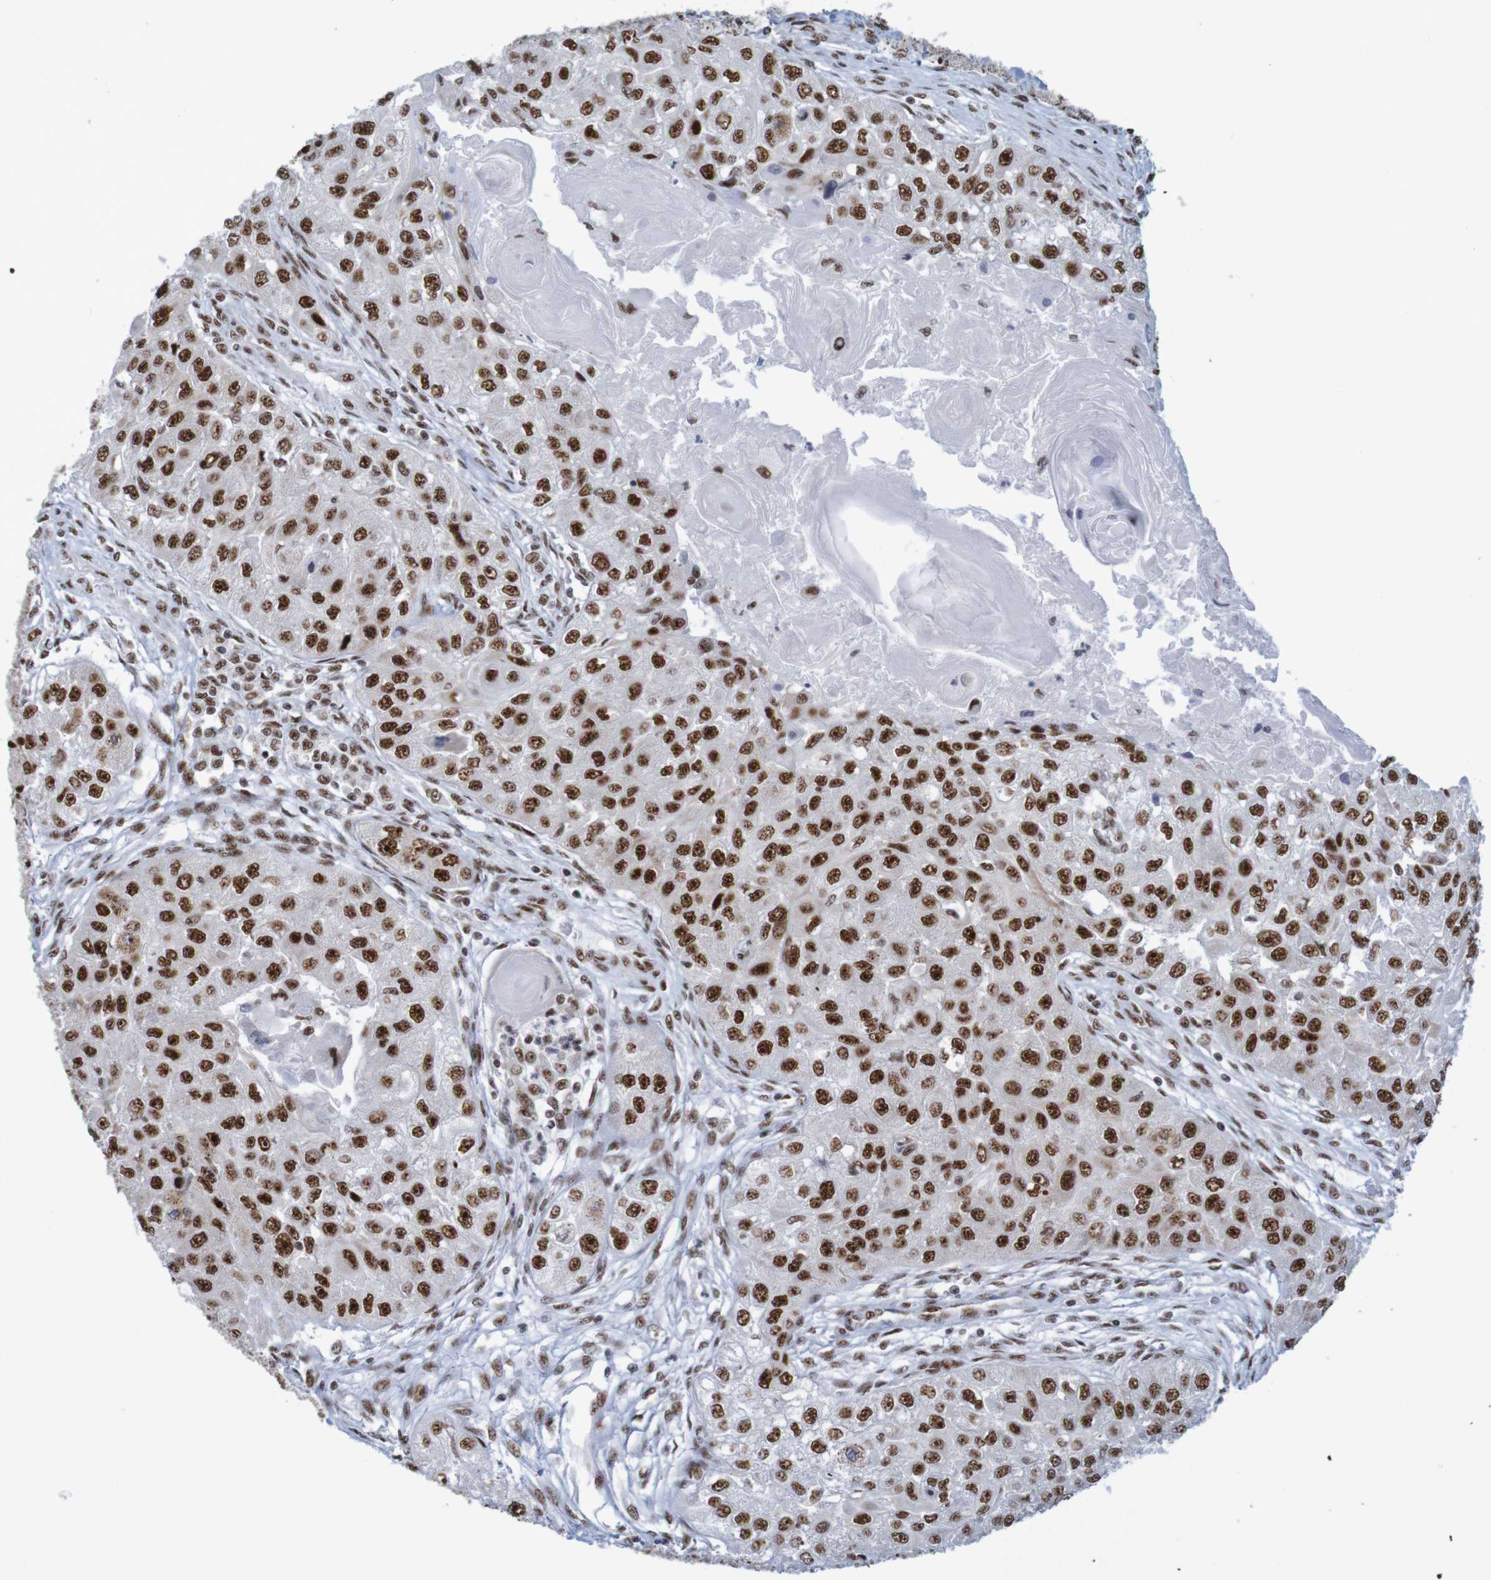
{"staining": {"intensity": "strong", "quantity": ">75%", "location": "nuclear"}, "tissue": "head and neck cancer", "cell_type": "Tumor cells", "image_type": "cancer", "snomed": [{"axis": "morphology", "description": "Normal tissue, NOS"}, {"axis": "morphology", "description": "Squamous cell carcinoma, NOS"}, {"axis": "topography", "description": "Skeletal muscle"}, {"axis": "topography", "description": "Head-Neck"}], "caption": "This is an image of immunohistochemistry staining of squamous cell carcinoma (head and neck), which shows strong positivity in the nuclear of tumor cells.", "gene": "THRAP3", "patient": {"sex": "male", "age": 51}}